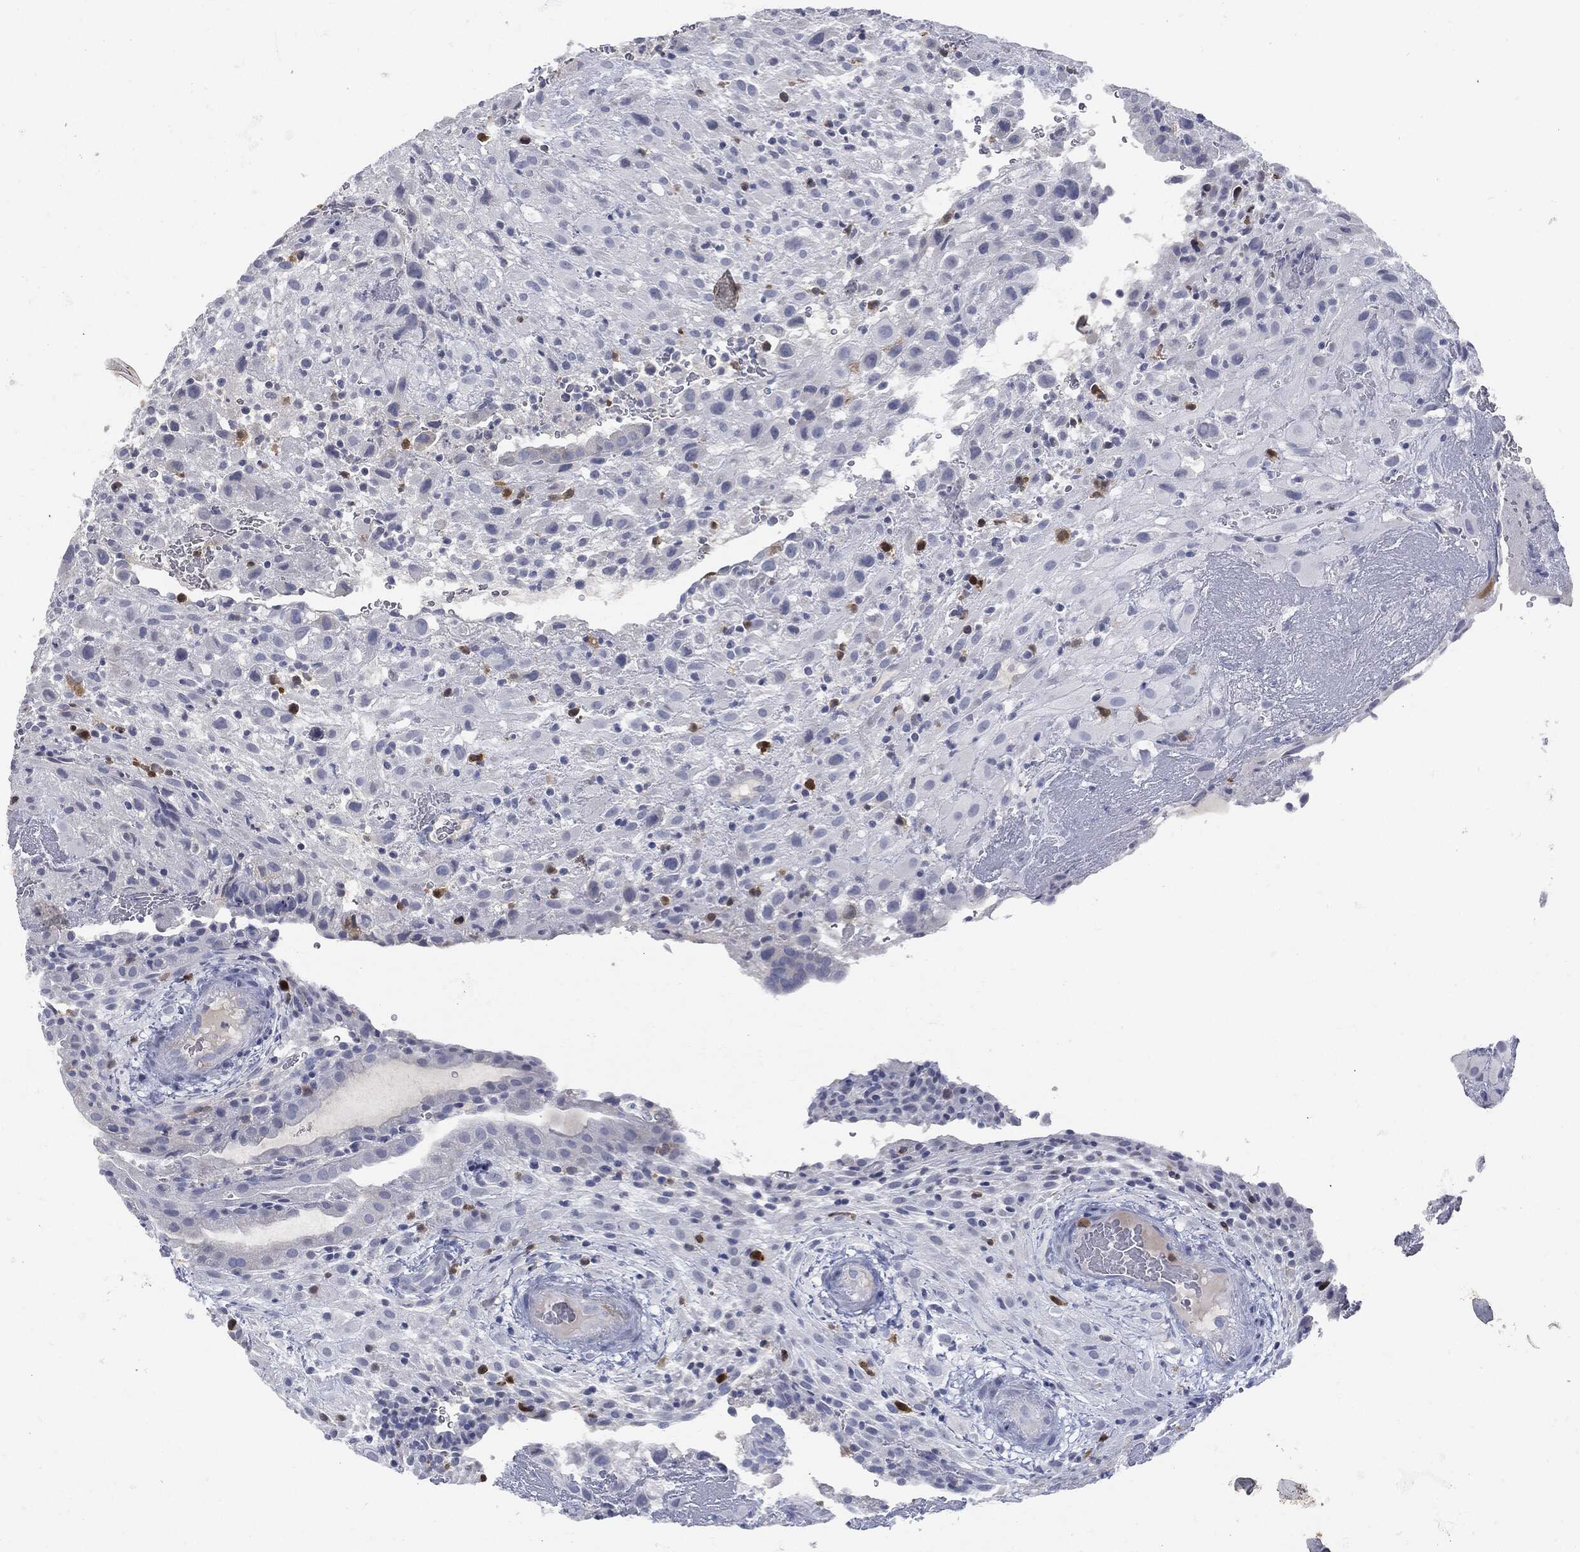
{"staining": {"intensity": "negative", "quantity": "none", "location": "none"}, "tissue": "placenta", "cell_type": "Decidual cells", "image_type": "normal", "snomed": [{"axis": "morphology", "description": "Normal tissue, NOS"}, {"axis": "topography", "description": "Placenta"}], "caption": "A high-resolution histopathology image shows IHC staining of benign placenta, which shows no significant positivity in decidual cells.", "gene": "UBE2C", "patient": {"sex": "female", "age": 19}}